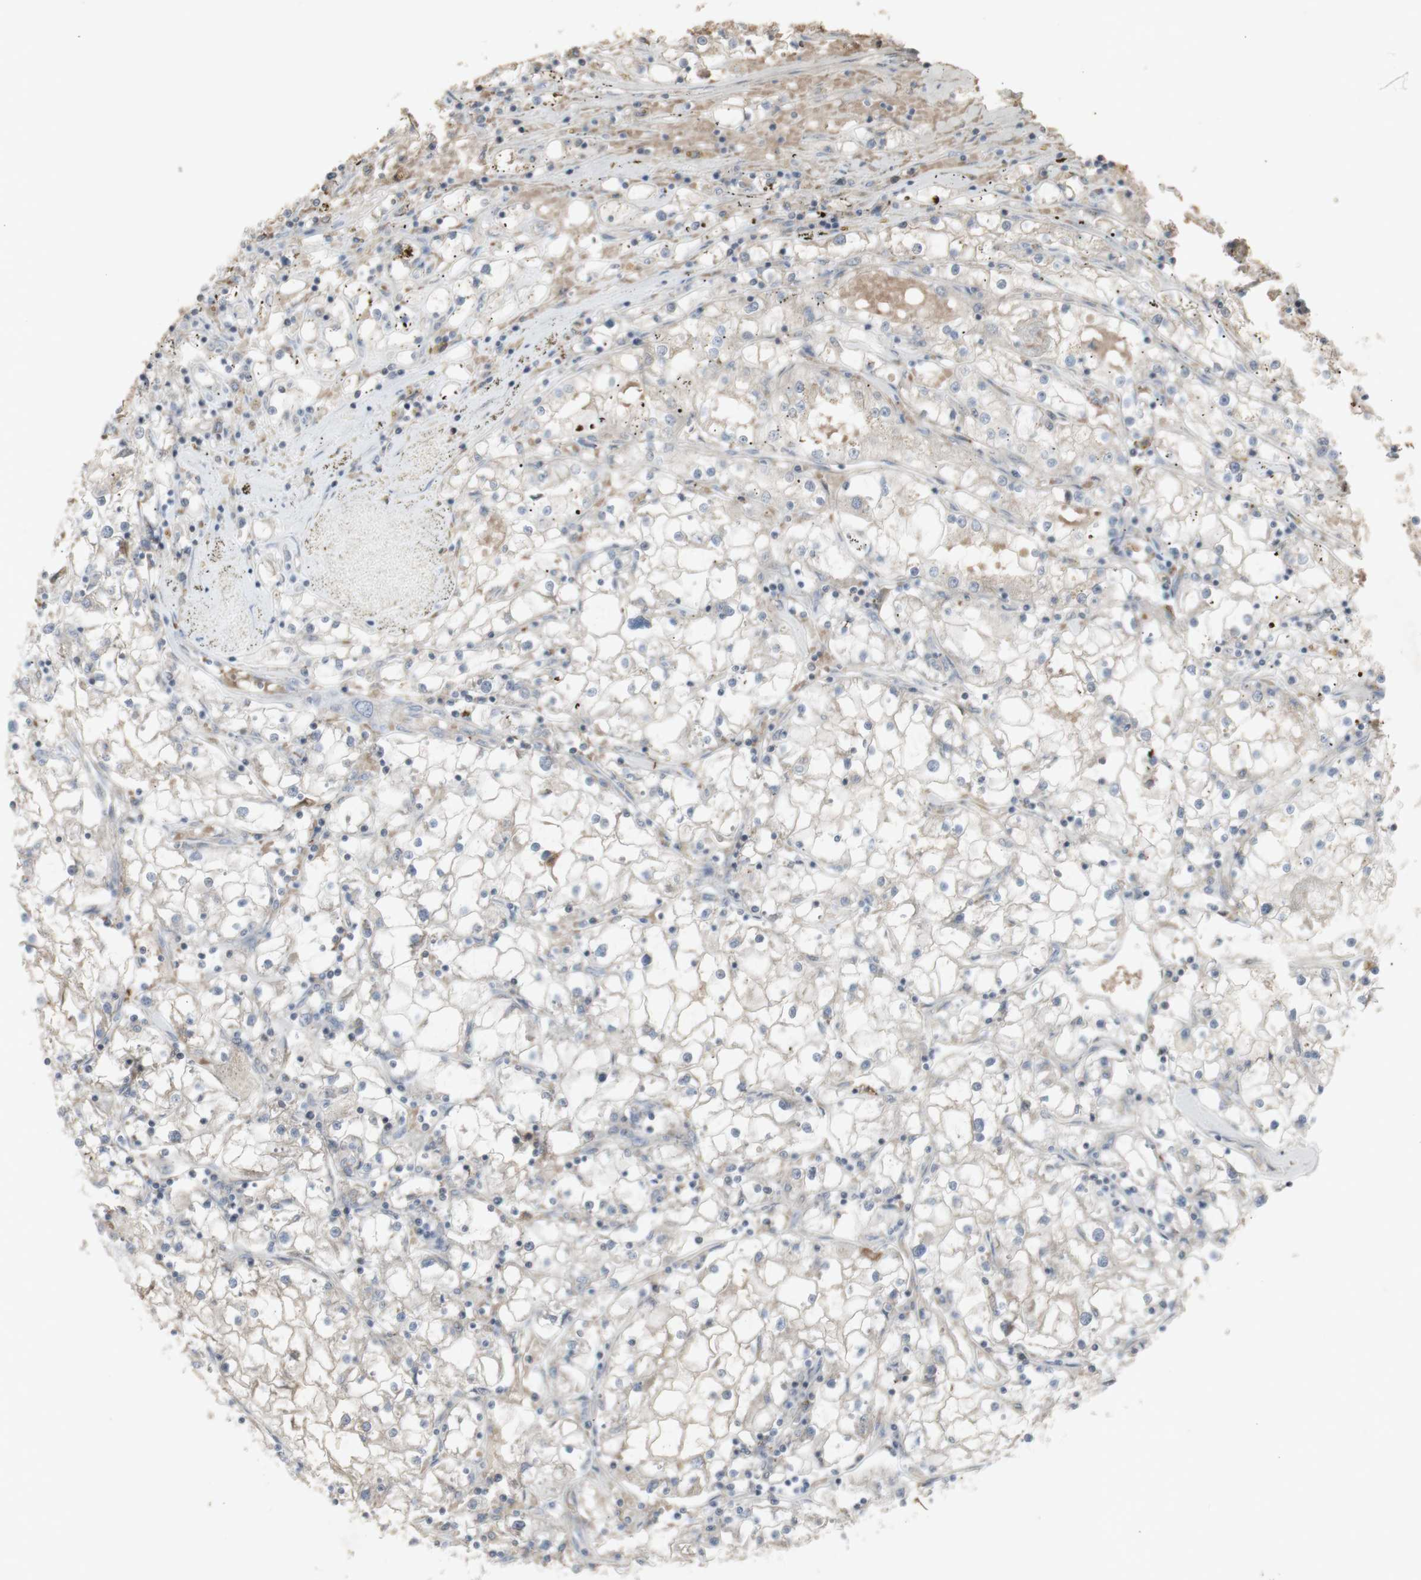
{"staining": {"intensity": "weak", "quantity": "25%-75%", "location": "cytoplasmic/membranous"}, "tissue": "renal cancer", "cell_type": "Tumor cells", "image_type": "cancer", "snomed": [{"axis": "morphology", "description": "Adenocarcinoma, NOS"}, {"axis": "topography", "description": "Kidney"}], "caption": "Immunohistochemistry (IHC) (DAB) staining of human renal cancer (adenocarcinoma) shows weak cytoplasmic/membranous protein staining in approximately 25%-75% of tumor cells. (brown staining indicates protein expression, while blue staining denotes nuclei).", "gene": "INS", "patient": {"sex": "male", "age": 56}}